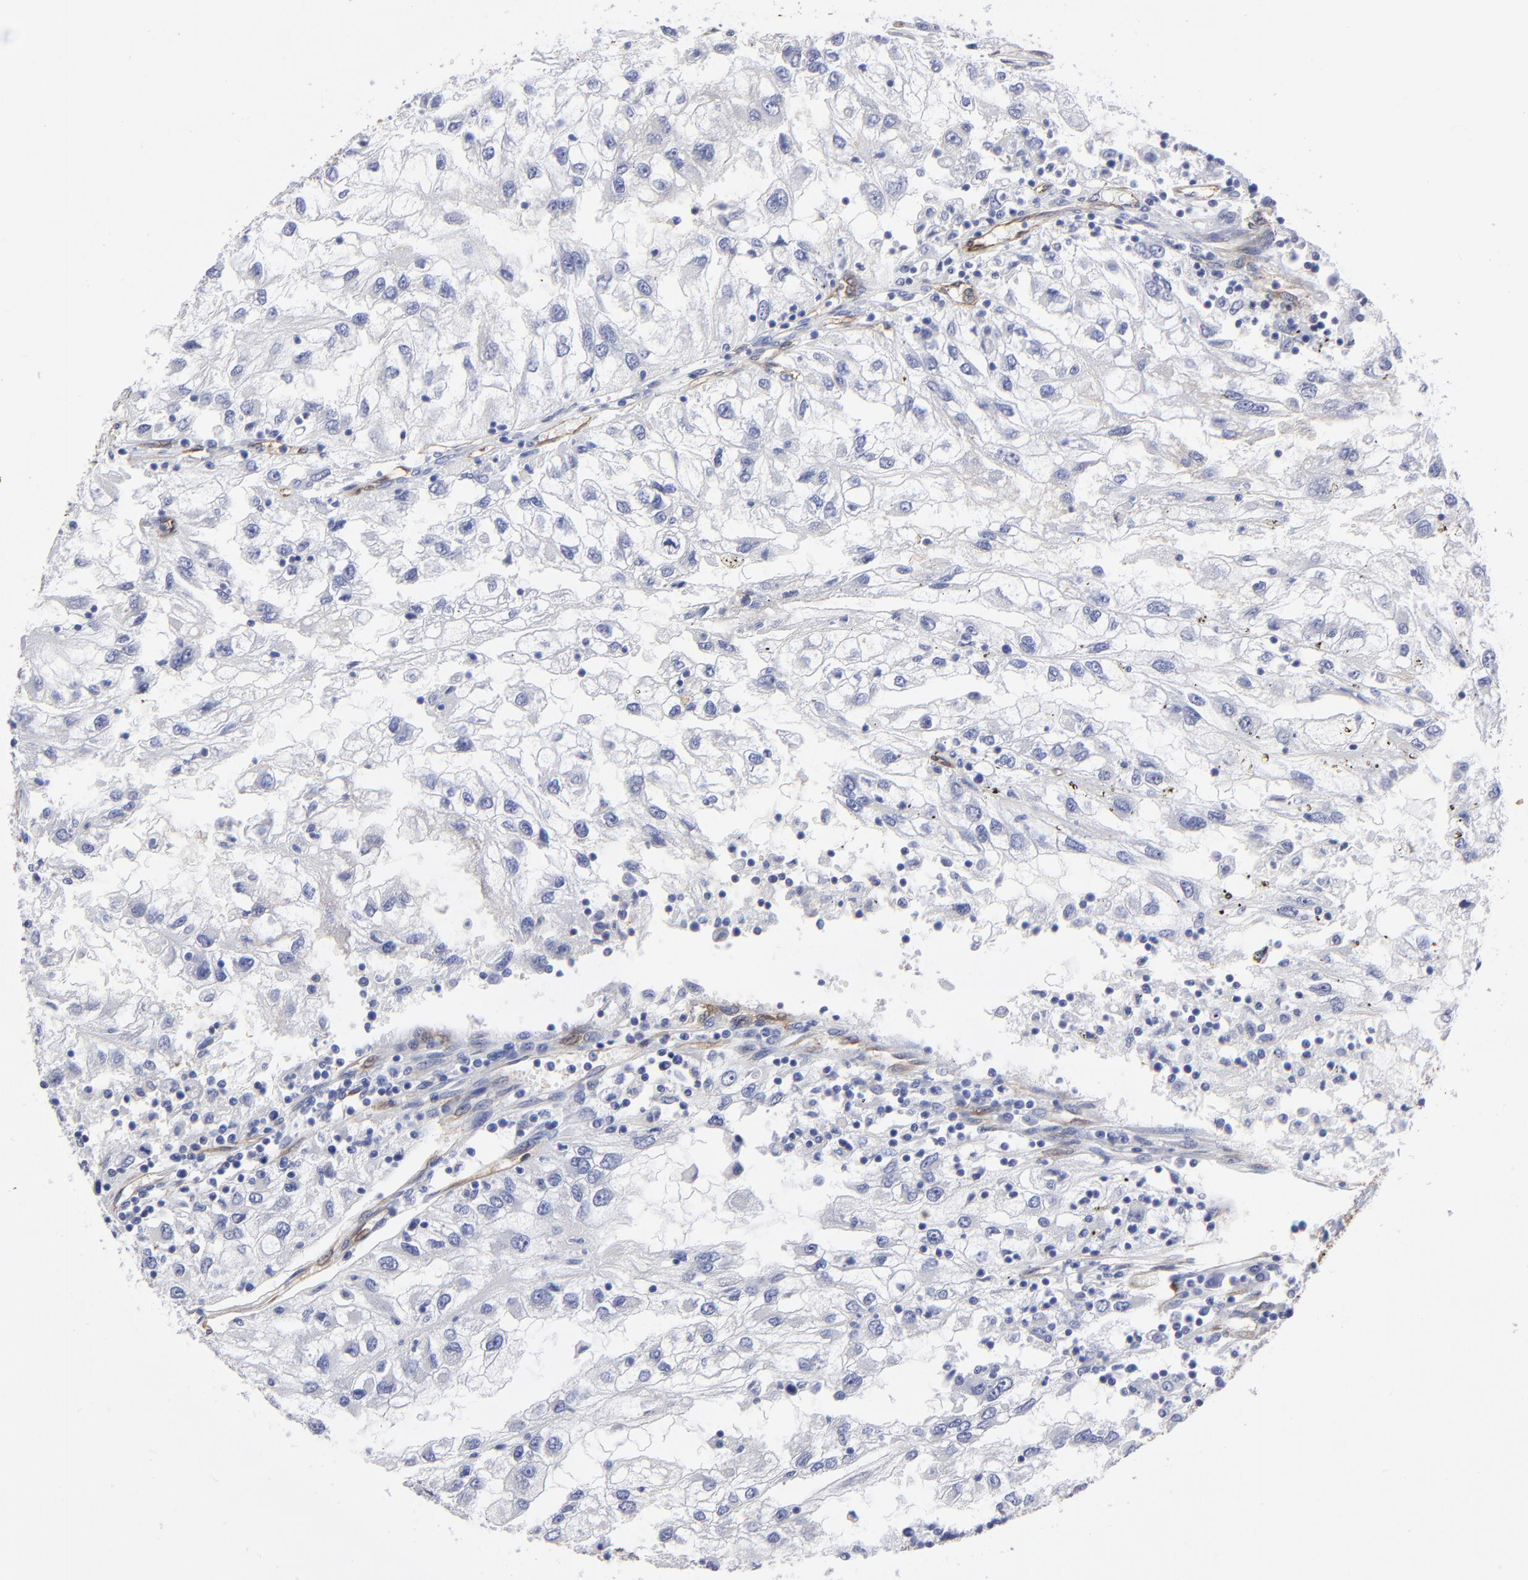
{"staining": {"intensity": "negative", "quantity": "none", "location": "none"}, "tissue": "renal cancer", "cell_type": "Tumor cells", "image_type": "cancer", "snomed": [{"axis": "morphology", "description": "Normal tissue, NOS"}, {"axis": "morphology", "description": "Adenocarcinoma, NOS"}, {"axis": "topography", "description": "Kidney"}], "caption": "There is no significant expression in tumor cells of renal cancer.", "gene": "CILP", "patient": {"sex": "male", "age": 71}}